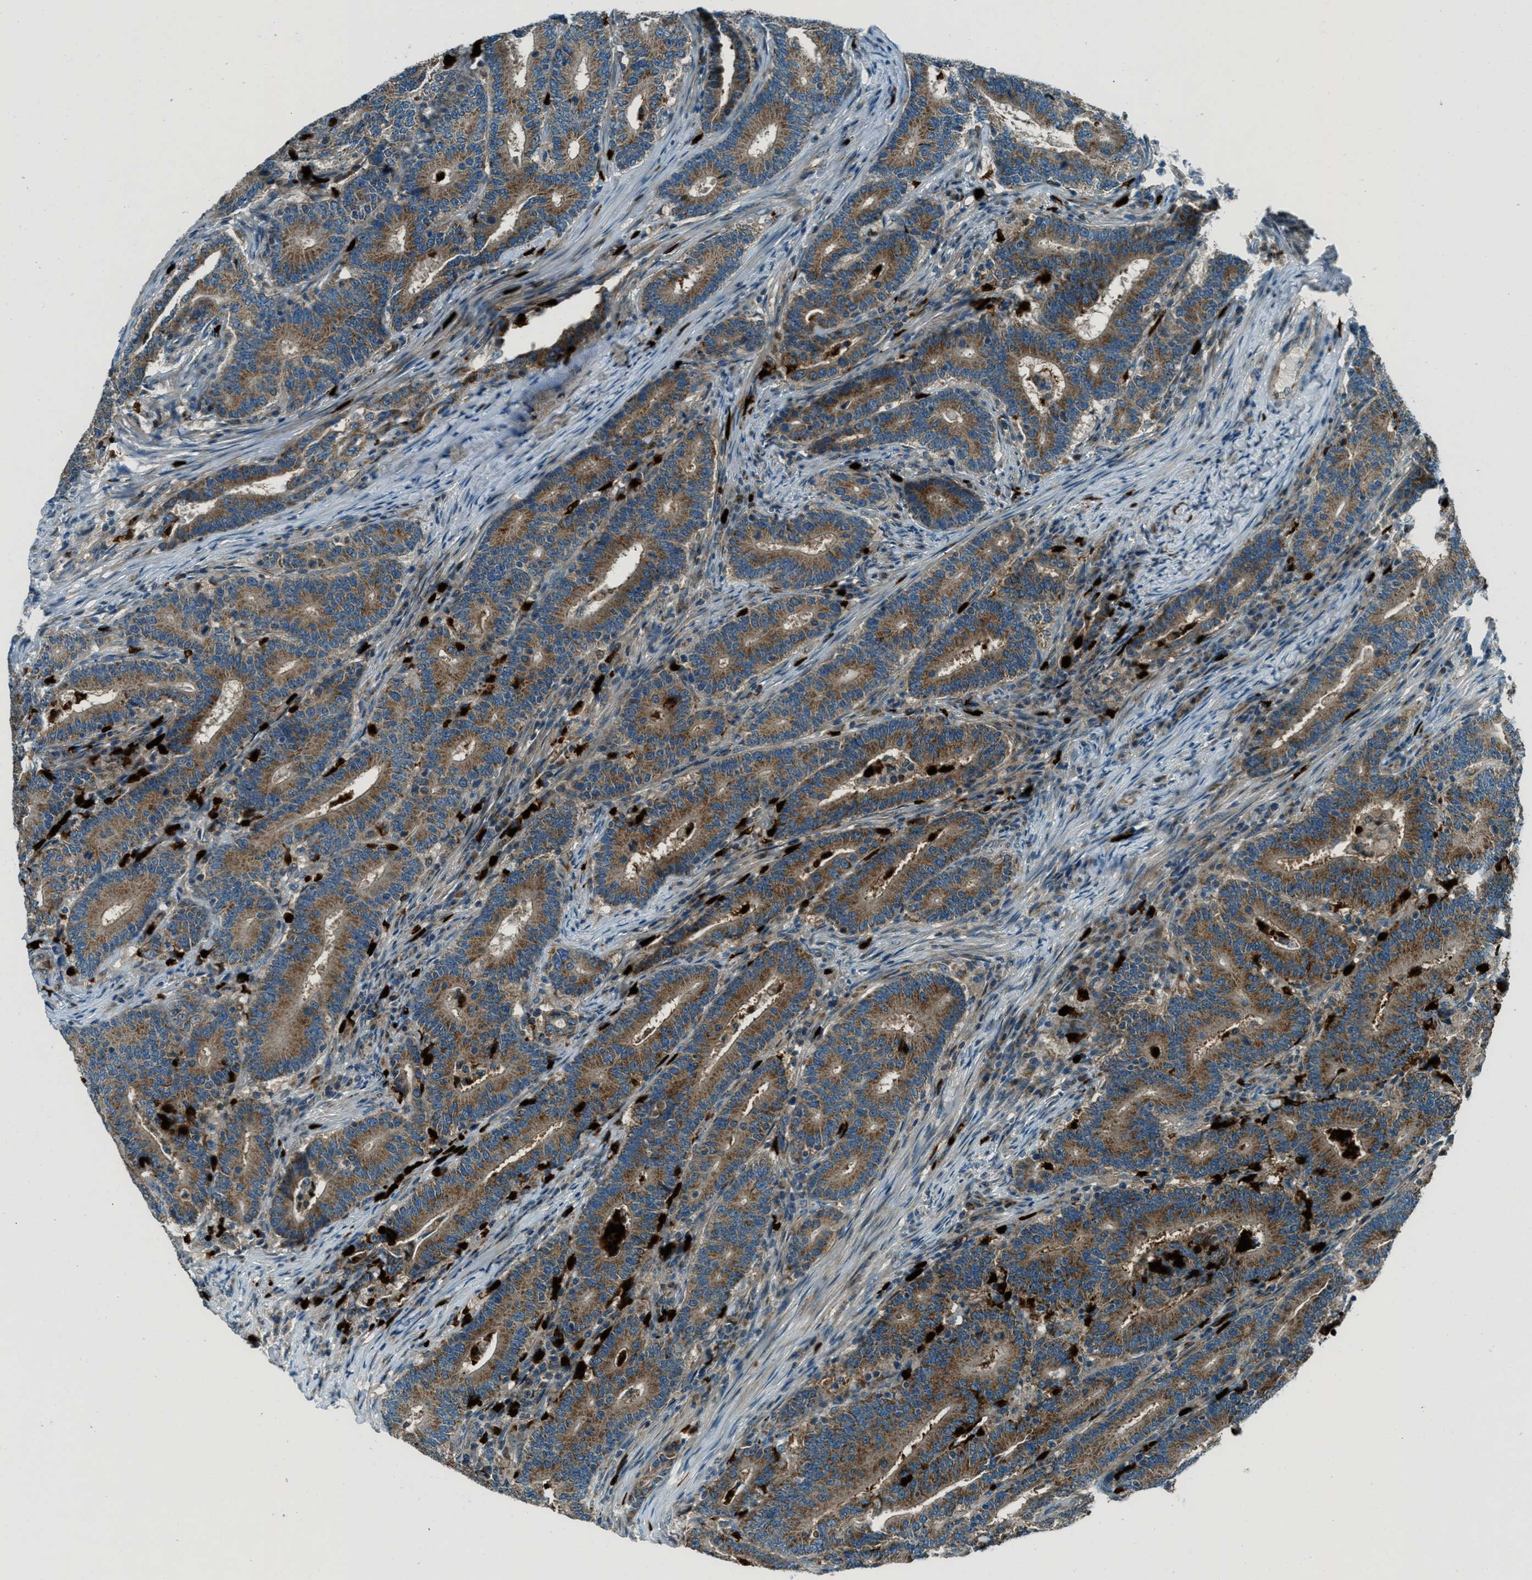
{"staining": {"intensity": "moderate", "quantity": ">75%", "location": "cytoplasmic/membranous"}, "tissue": "colorectal cancer", "cell_type": "Tumor cells", "image_type": "cancer", "snomed": [{"axis": "morphology", "description": "Adenocarcinoma, NOS"}, {"axis": "topography", "description": "Colon"}], "caption": "Colorectal cancer tissue reveals moderate cytoplasmic/membranous staining in about >75% of tumor cells, visualized by immunohistochemistry.", "gene": "FAR1", "patient": {"sex": "female", "age": 66}}